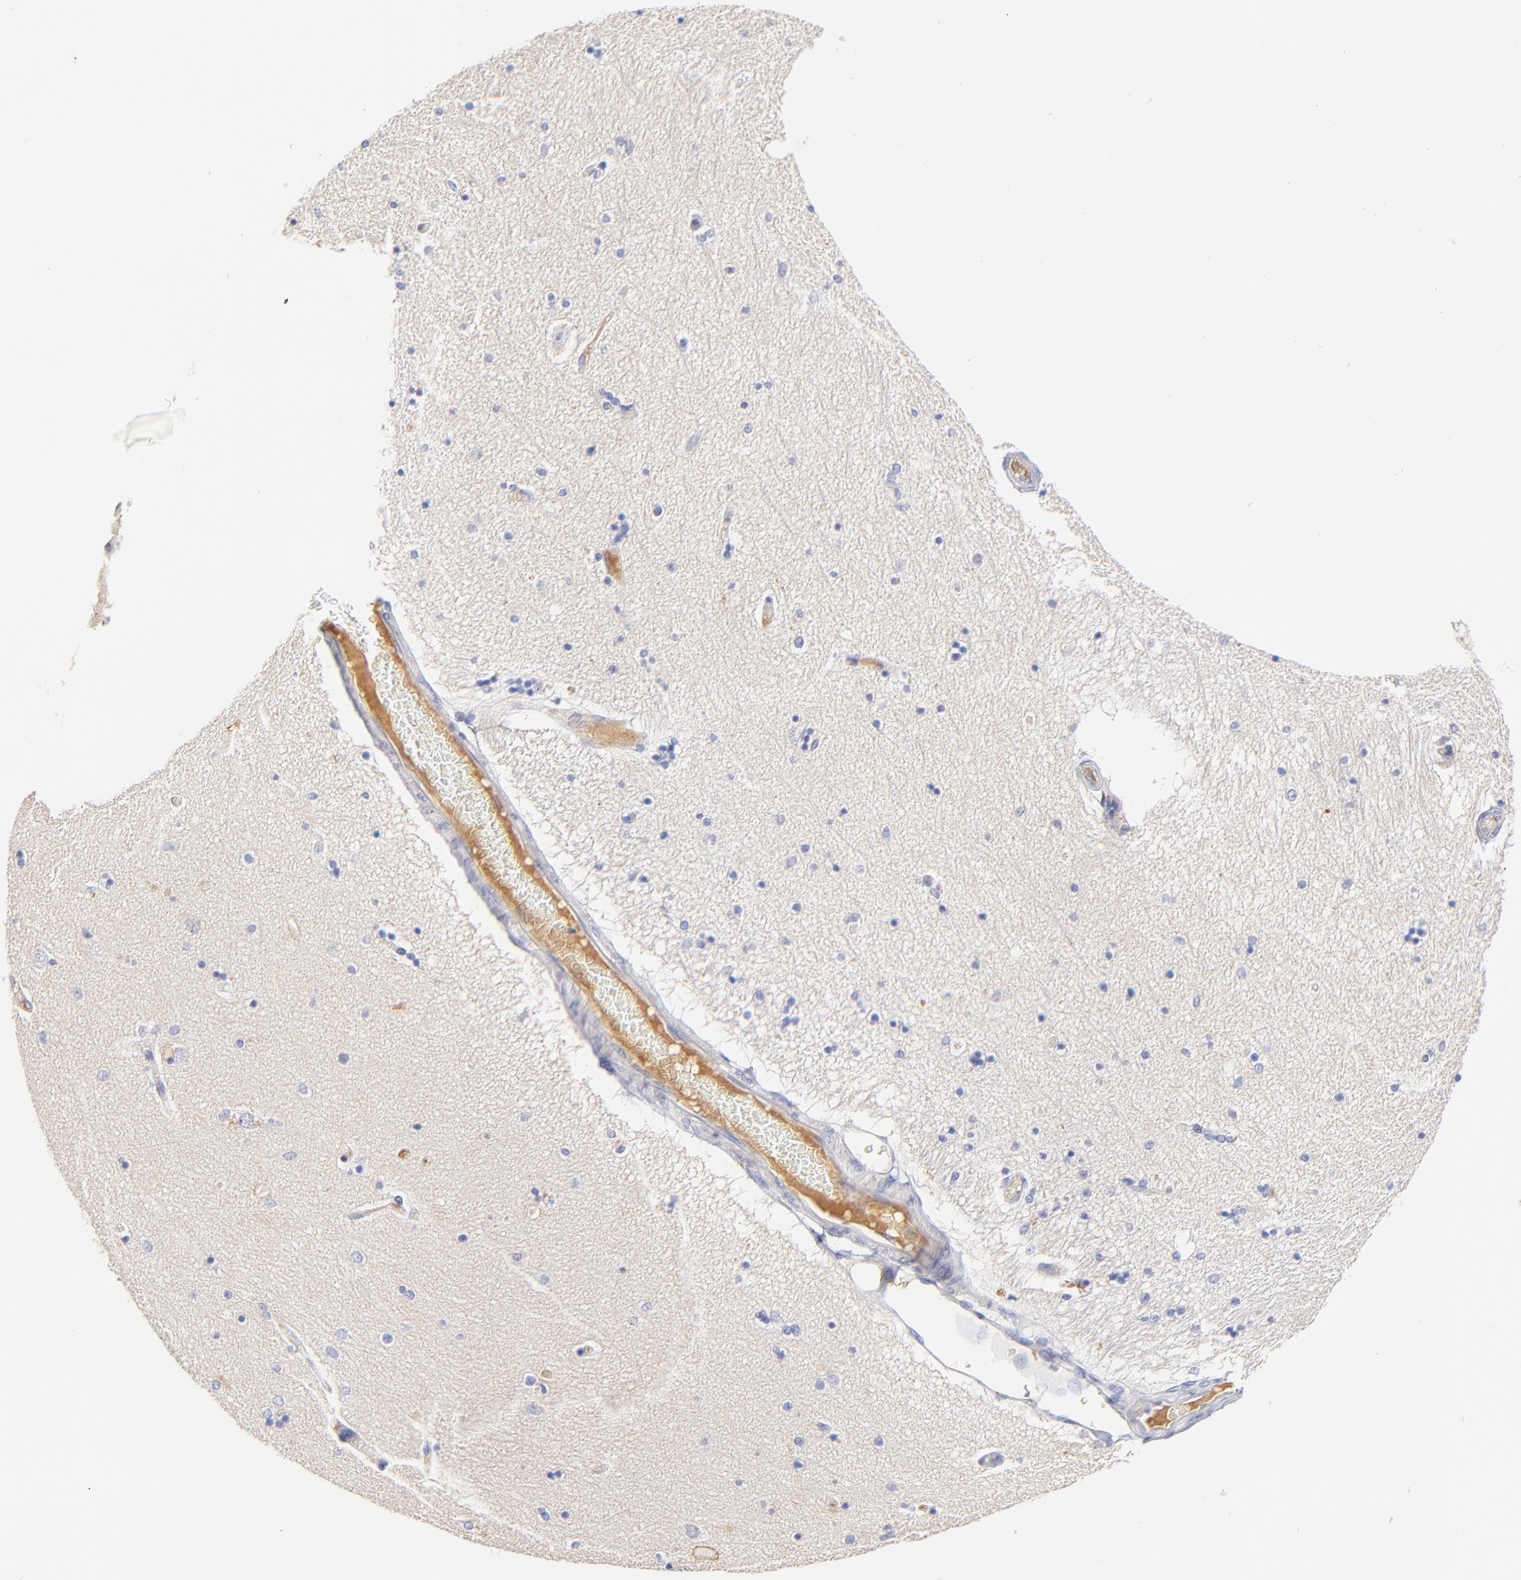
{"staining": {"intensity": "negative", "quantity": "none", "location": "none"}, "tissue": "hippocampus", "cell_type": "Glial cells", "image_type": "normal", "snomed": [{"axis": "morphology", "description": "Normal tissue, NOS"}, {"axis": "topography", "description": "Hippocampus"}], "caption": "Histopathology image shows no significant protein staining in glial cells of benign hippocampus. The staining is performed using DAB brown chromogen with nuclei counter-stained in using hematoxylin.", "gene": "MDGA2", "patient": {"sex": "female", "age": 54}}